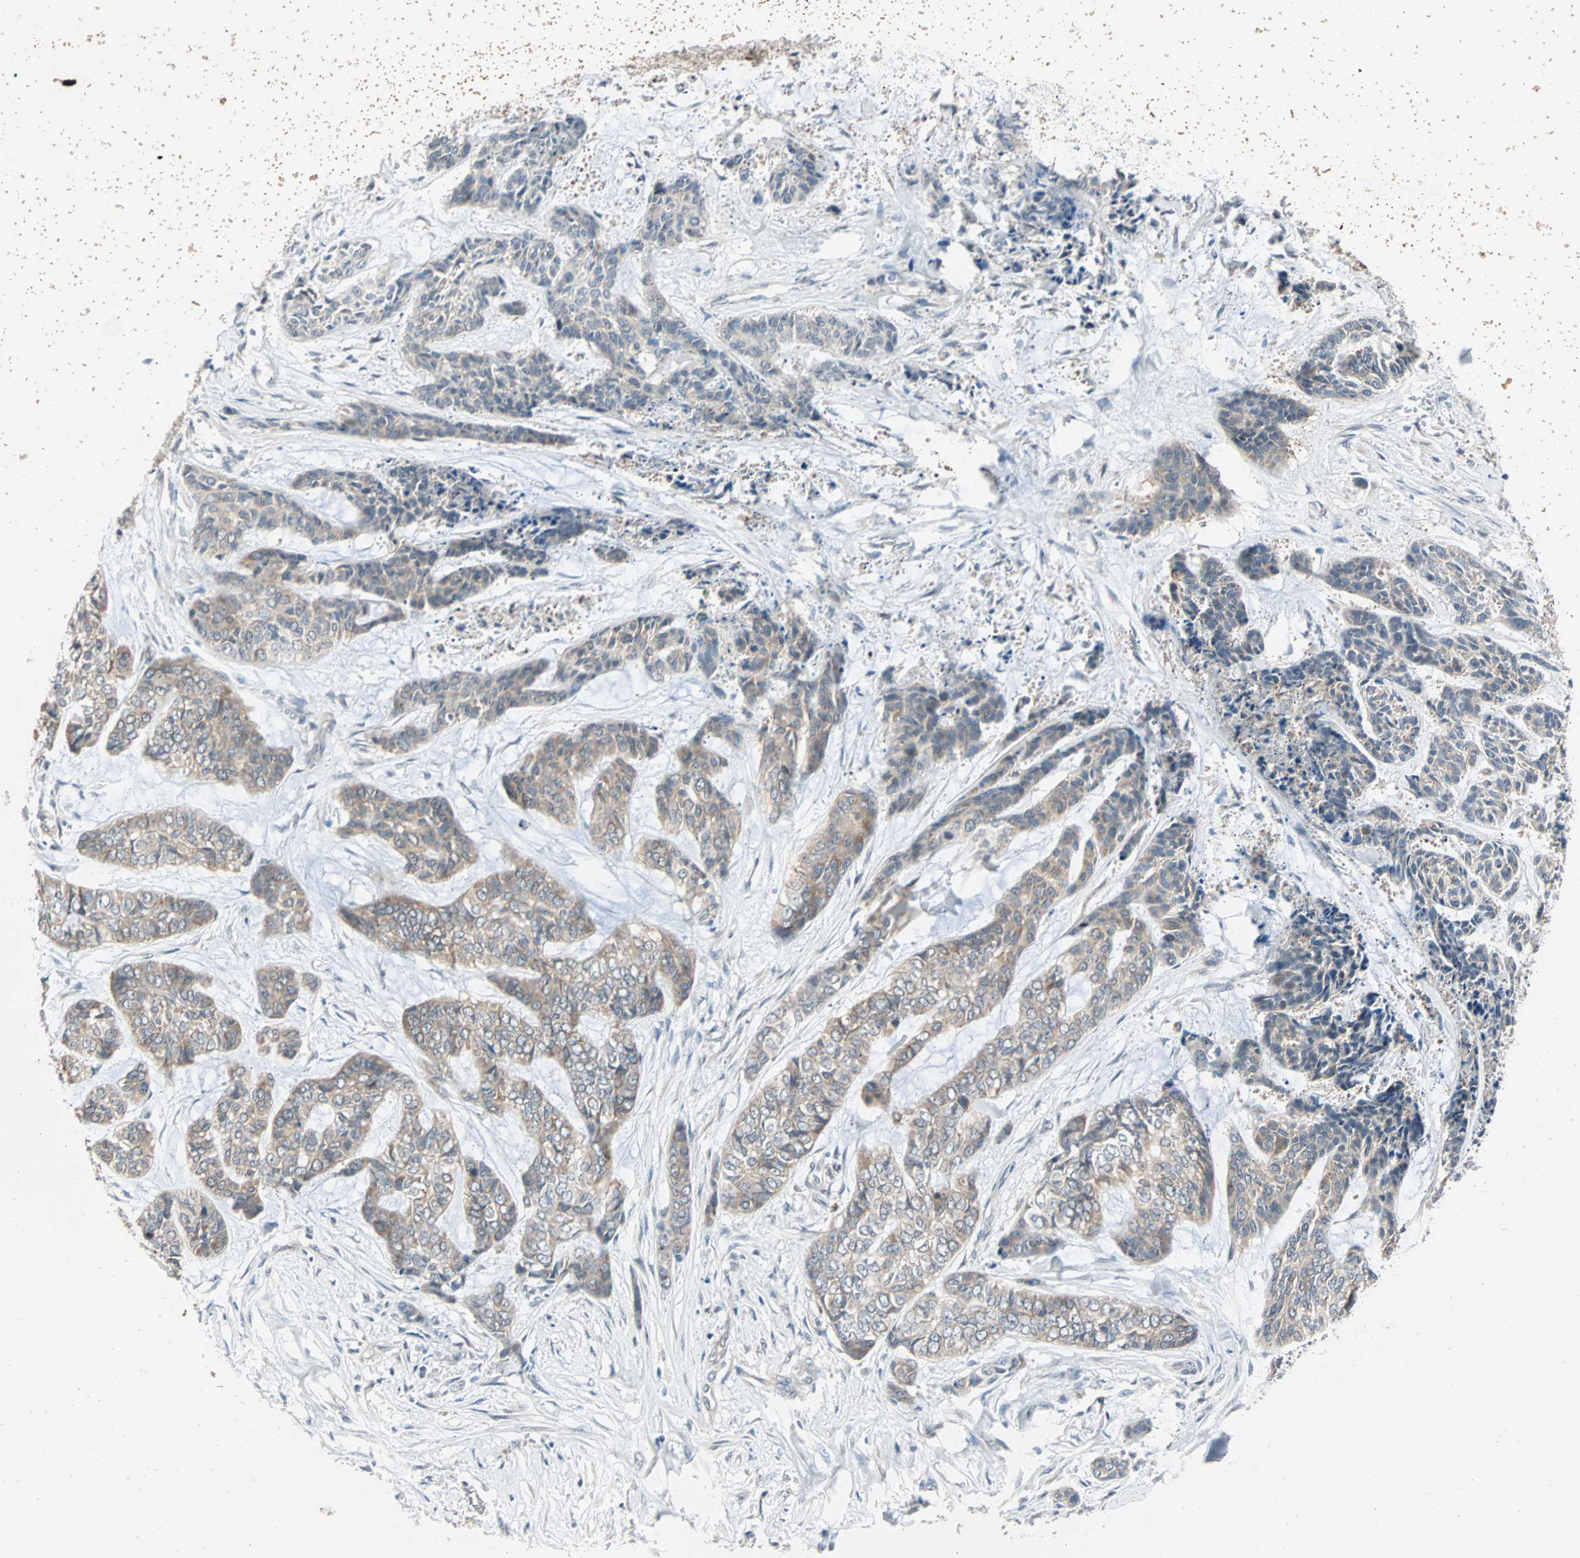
{"staining": {"intensity": "moderate", "quantity": ">75%", "location": "cytoplasmic/membranous"}, "tissue": "skin cancer", "cell_type": "Tumor cells", "image_type": "cancer", "snomed": [{"axis": "morphology", "description": "Basal cell carcinoma"}, {"axis": "topography", "description": "Skin"}], "caption": "Human basal cell carcinoma (skin) stained with a brown dye shows moderate cytoplasmic/membranous positive positivity in approximately >75% of tumor cells.", "gene": "TTF2", "patient": {"sex": "female", "age": 64}}